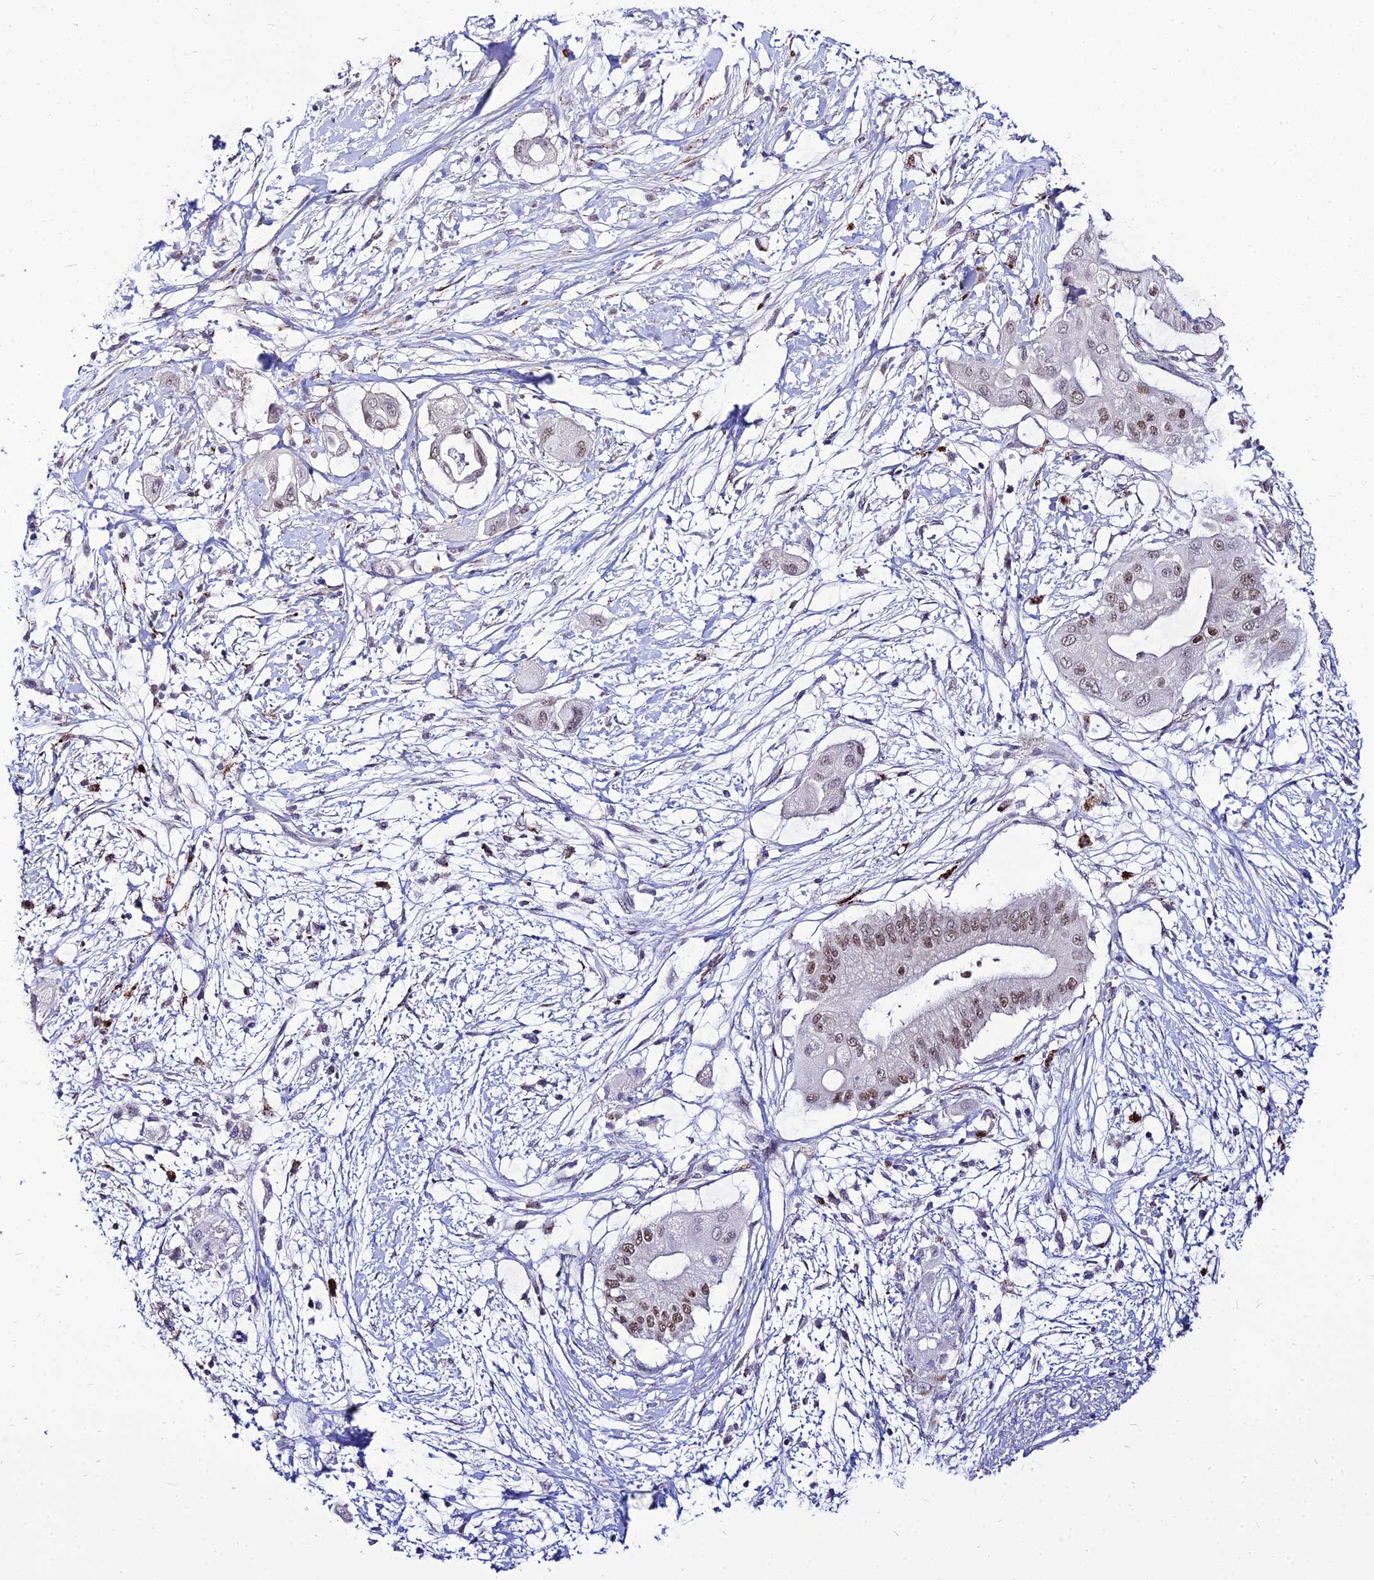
{"staining": {"intensity": "weak", "quantity": ">75%", "location": "nuclear"}, "tissue": "pancreatic cancer", "cell_type": "Tumor cells", "image_type": "cancer", "snomed": [{"axis": "morphology", "description": "Adenocarcinoma, NOS"}, {"axis": "topography", "description": "Pancreas"}], "caption": "Pancreatic cancer tissue reveals weak nuclear expression in approximately >75% of tumor cells, visualized by immunohistochemistry.", "gene": "C6orf163", "patient": {"sex": "male", "age": 68}}